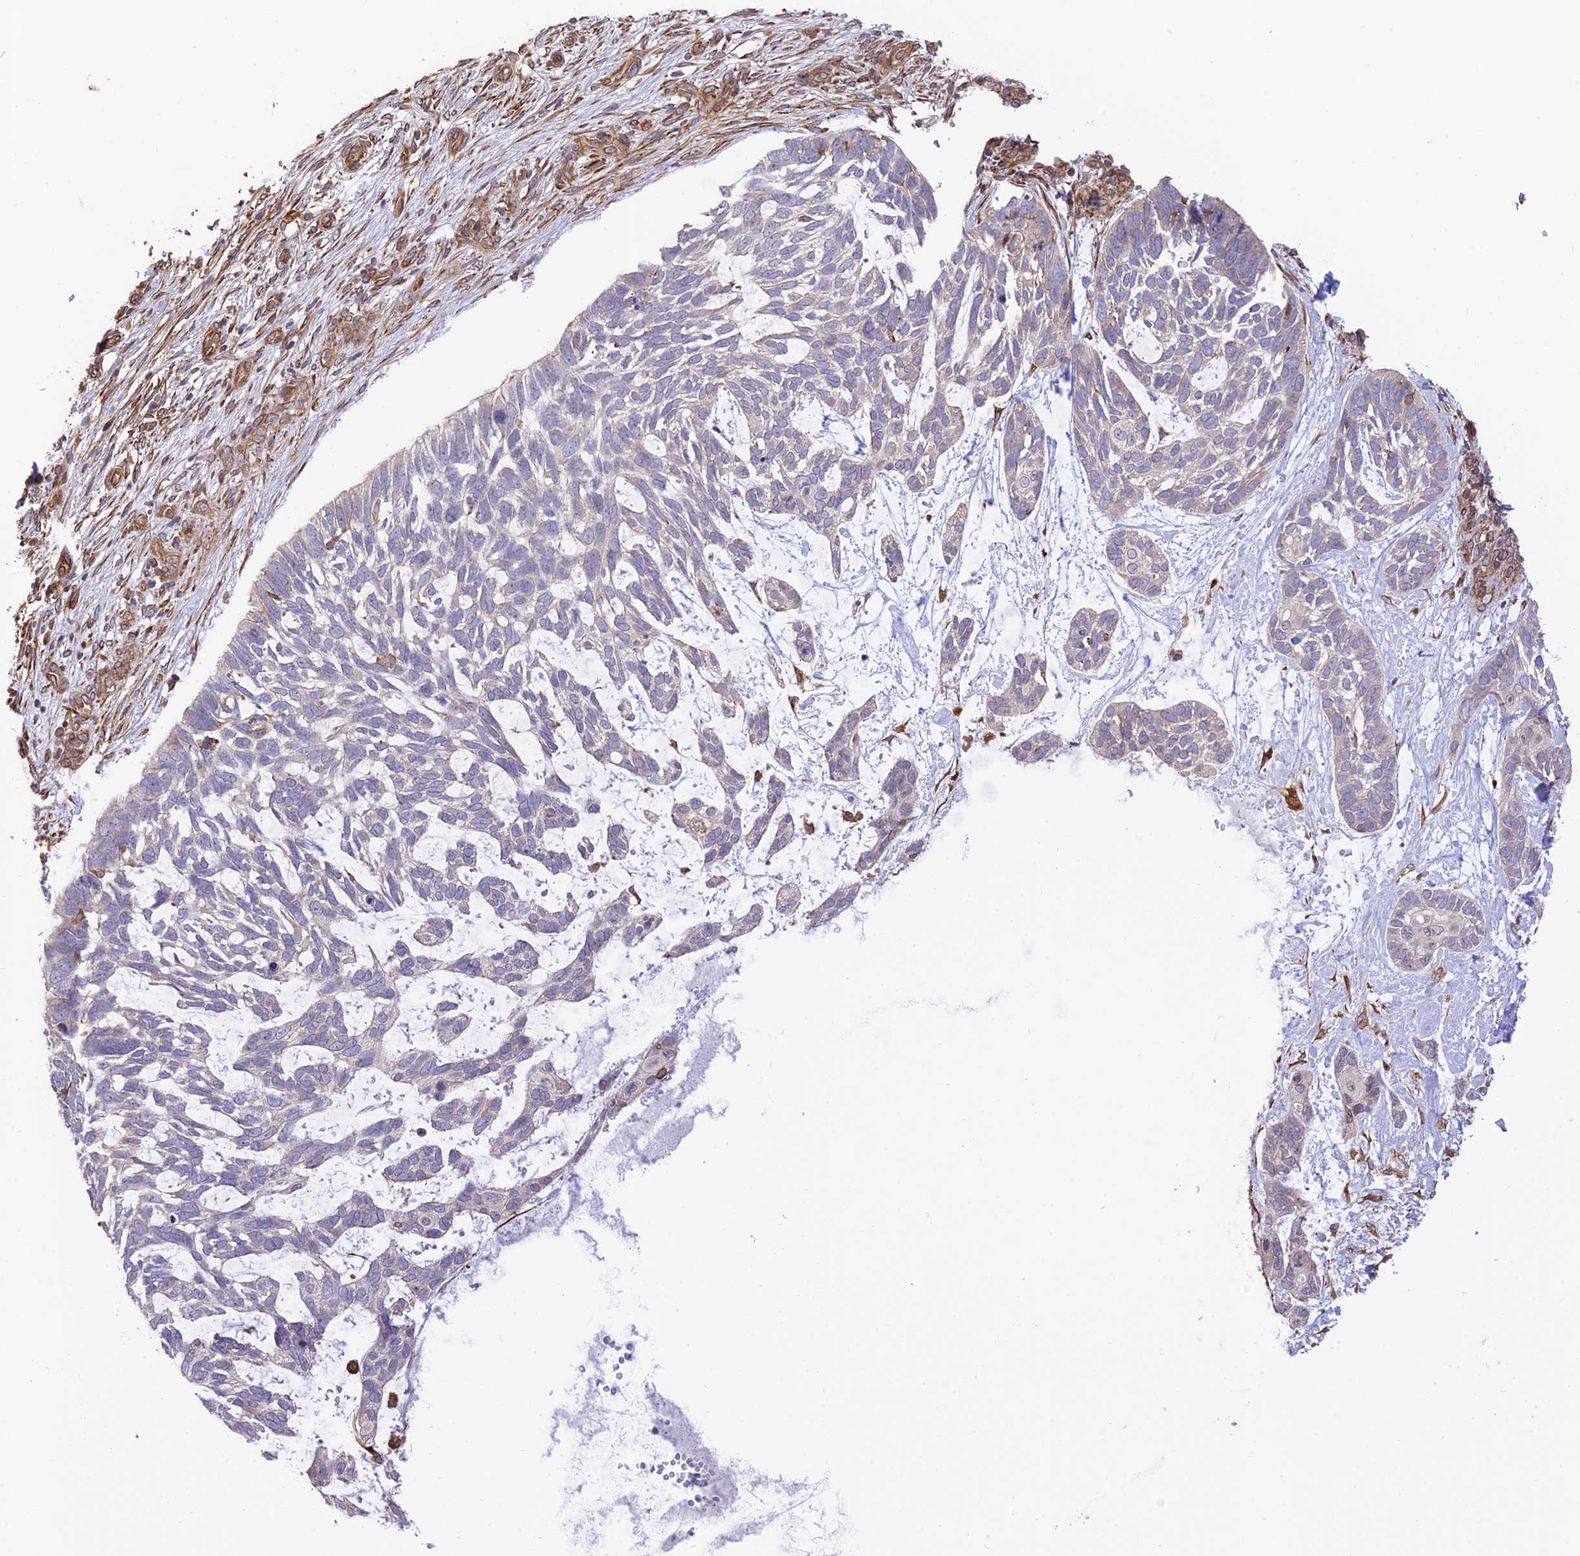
{"staining": {"intensity": "negative", "quantity": "none", "location": "none"}, "tissue": "skin cancer", "cell_type": "Tumor cells", "image_type": "cancer", "snomed": [{"axis": "morphology", "description": "Basal cell carcinoma"}, {"axis": "topography", "description": "Skin"}], "caption": "Protein analysis of skin basal cell carcinoma shows no significant expression in tumor cells.", "gene": "EXOC3L4", "patient": {"sex": "male", "age": 88}}